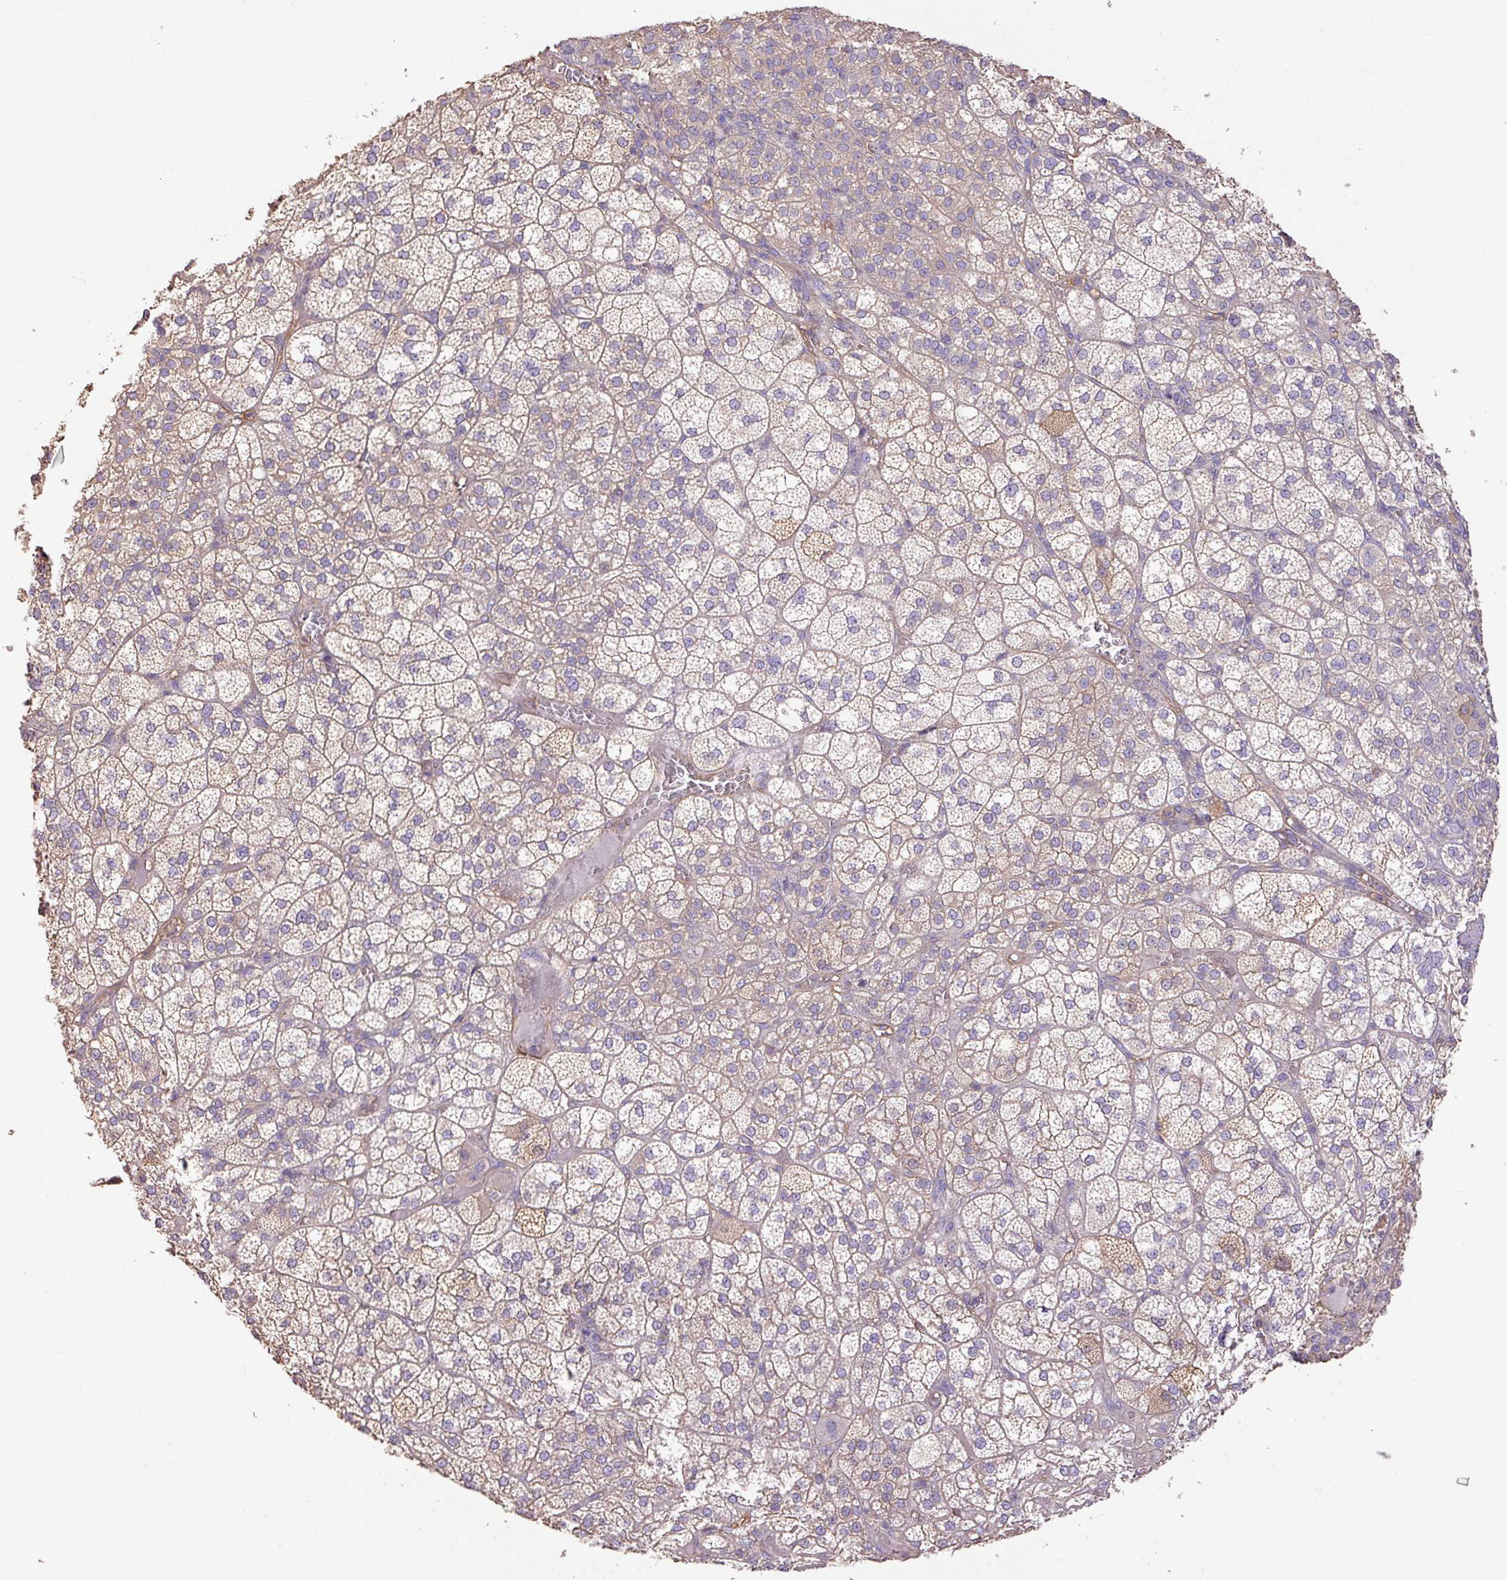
{"staining": {"intensity": "moderate", "quantity": "25%-75%", "location": "cytoplasmic/membranous"}, "tissue": "adrenal gland", "cell_type": "Glandular cells", "image_type": "normal", "snomed": [{"axis": "morphology", "description": "Normal tissue, NOS"}, {"axis": "topography", "description": "Adrenal gland"}], "caption": "Benign adrenal gland exhibits moderate cytoplasmic/membranous positivity in about 25%-75% of glandular cells, visualized by immunohistochemistry. The staining is performed using DAB brown chromogen to label protein expression. The nuclei are counter-stained blue using hematoxylin.", "gene": "CALML4", "patient": {"sex": "female", "age": 60}}